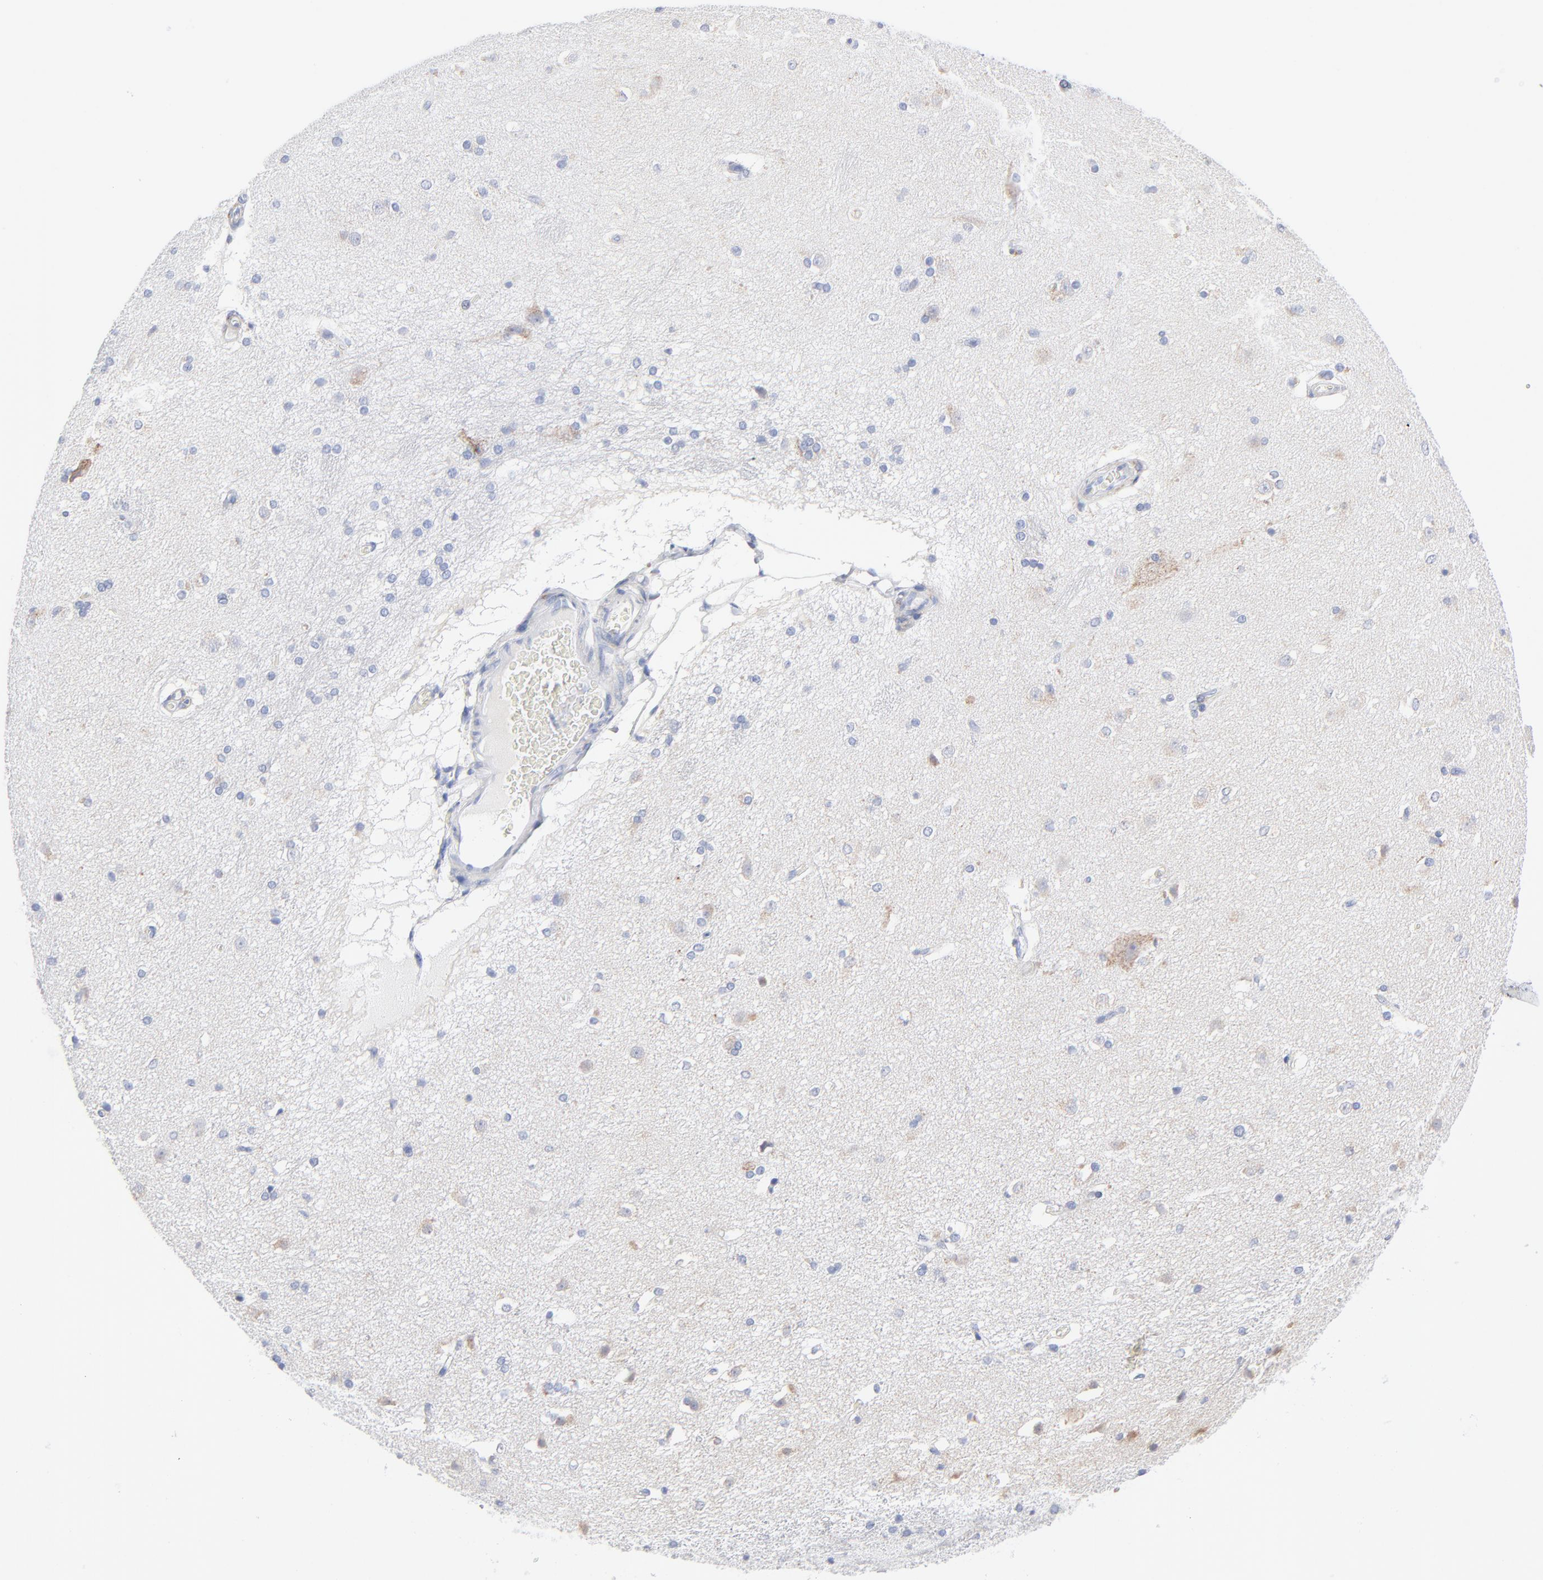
{"staining": {"intensity": "negative", "quantity": "none", "location": "none"}, "tissue": "caudate", "cell_type": "Glial cells", "image_type": "normal", "snomed": [{"axis": "morphology", "description": "Normal tissue, NOS"}, {"axis": "topography", "description": "Lateral ventricle wall"}], "caption": "Immunohistochemical staining of unremarkable caudate shows no significant positivity in glial cells.", "gene": "CHCHD10", "patient": {"sex": "female", "age": 19}}